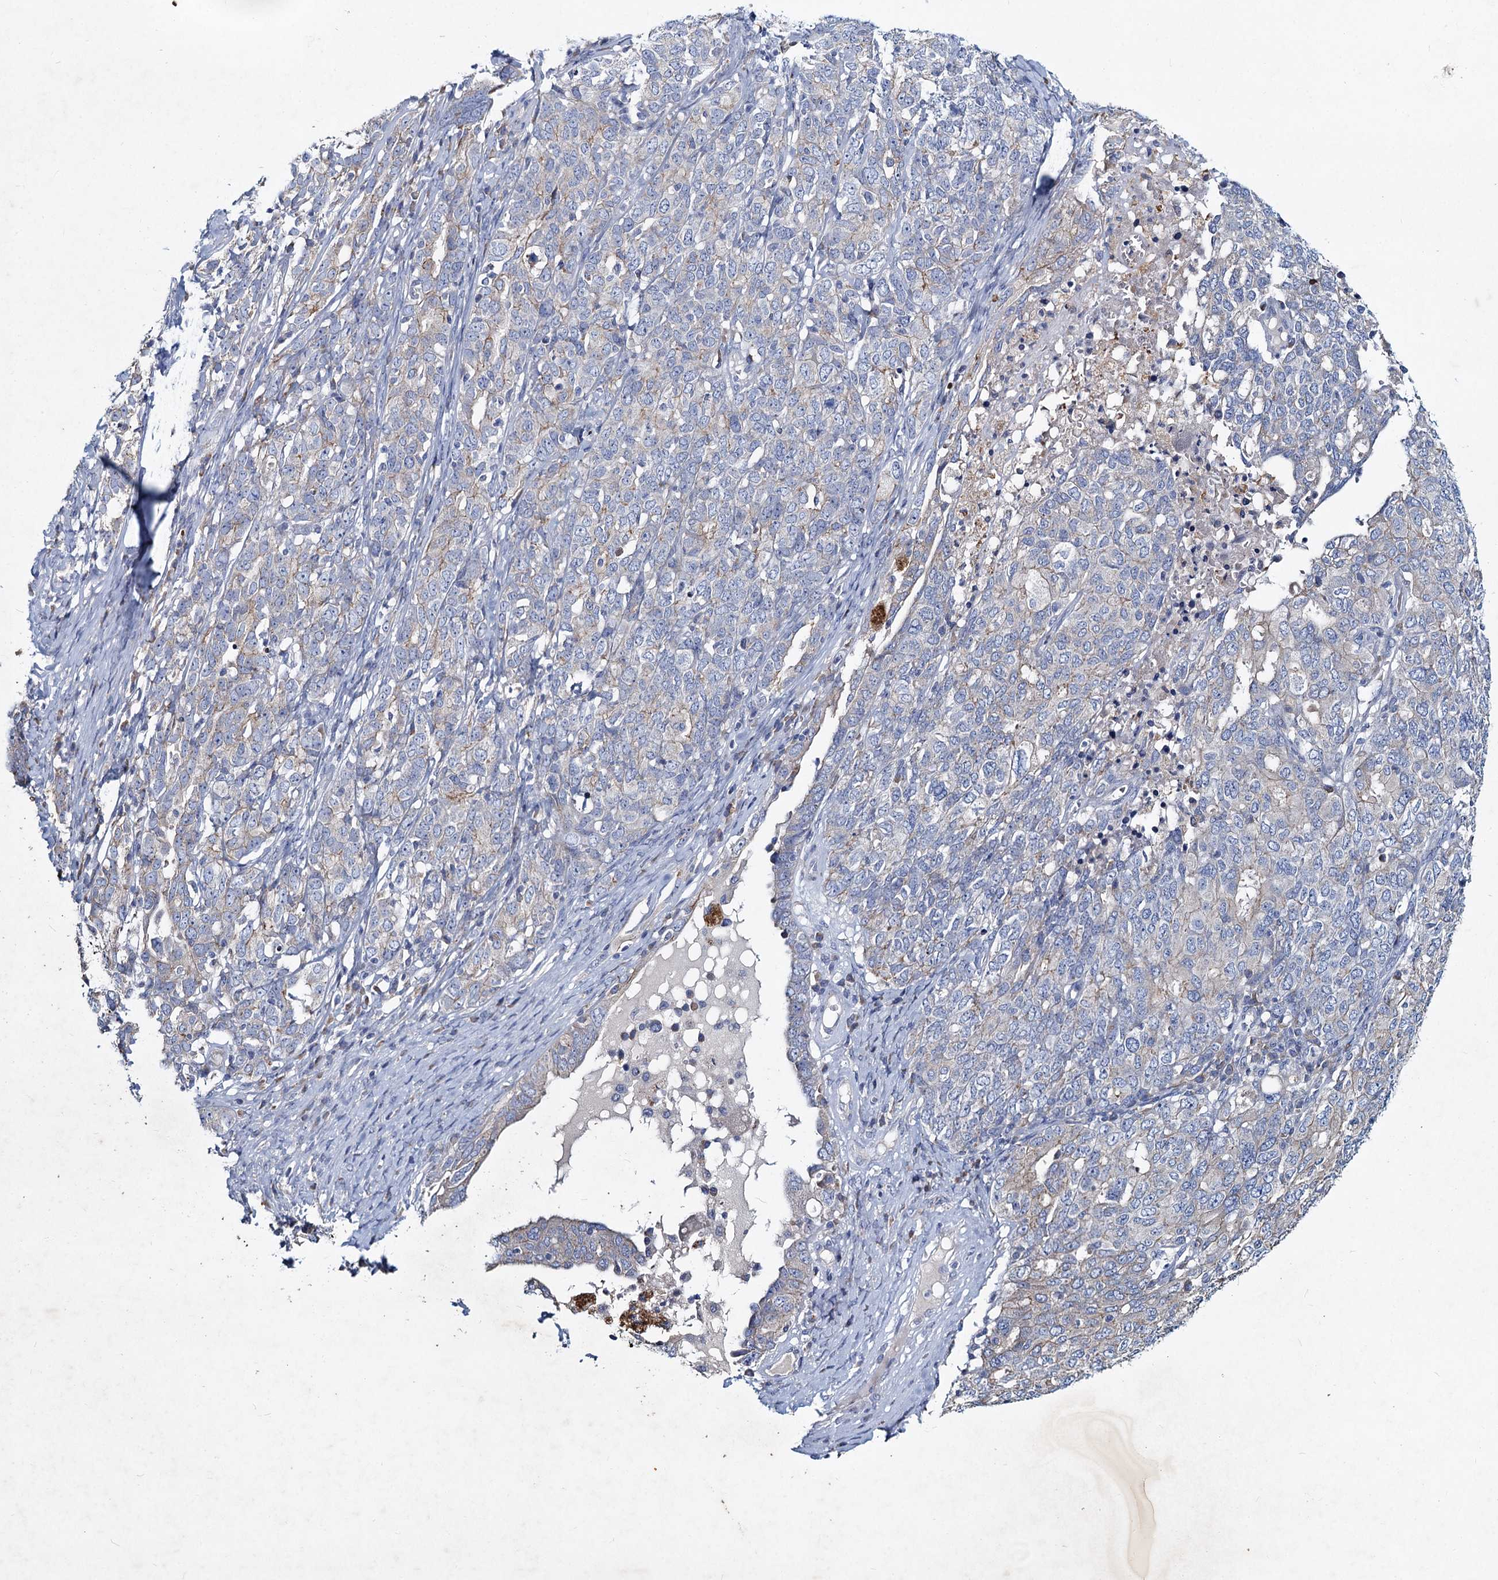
{"staining": {"intensity": "negative", "quantity": "none", "location": "none"}, "tissue": "ovarian cancer", "cell_type": "Tumor cells", "image_type": "cancer", "snomed": [{"axis": "morphology", "description": "Carcinoma, endometroid"}, {"axis": "topography", "description": "Ovary"}], "caption": "Immunohistochemical staining of ovarian endometroid carcinoma demonstrates no significant expression in tumor cells.", "gene": "TMX2", "patient": {"sex": "female", "age": 62}}